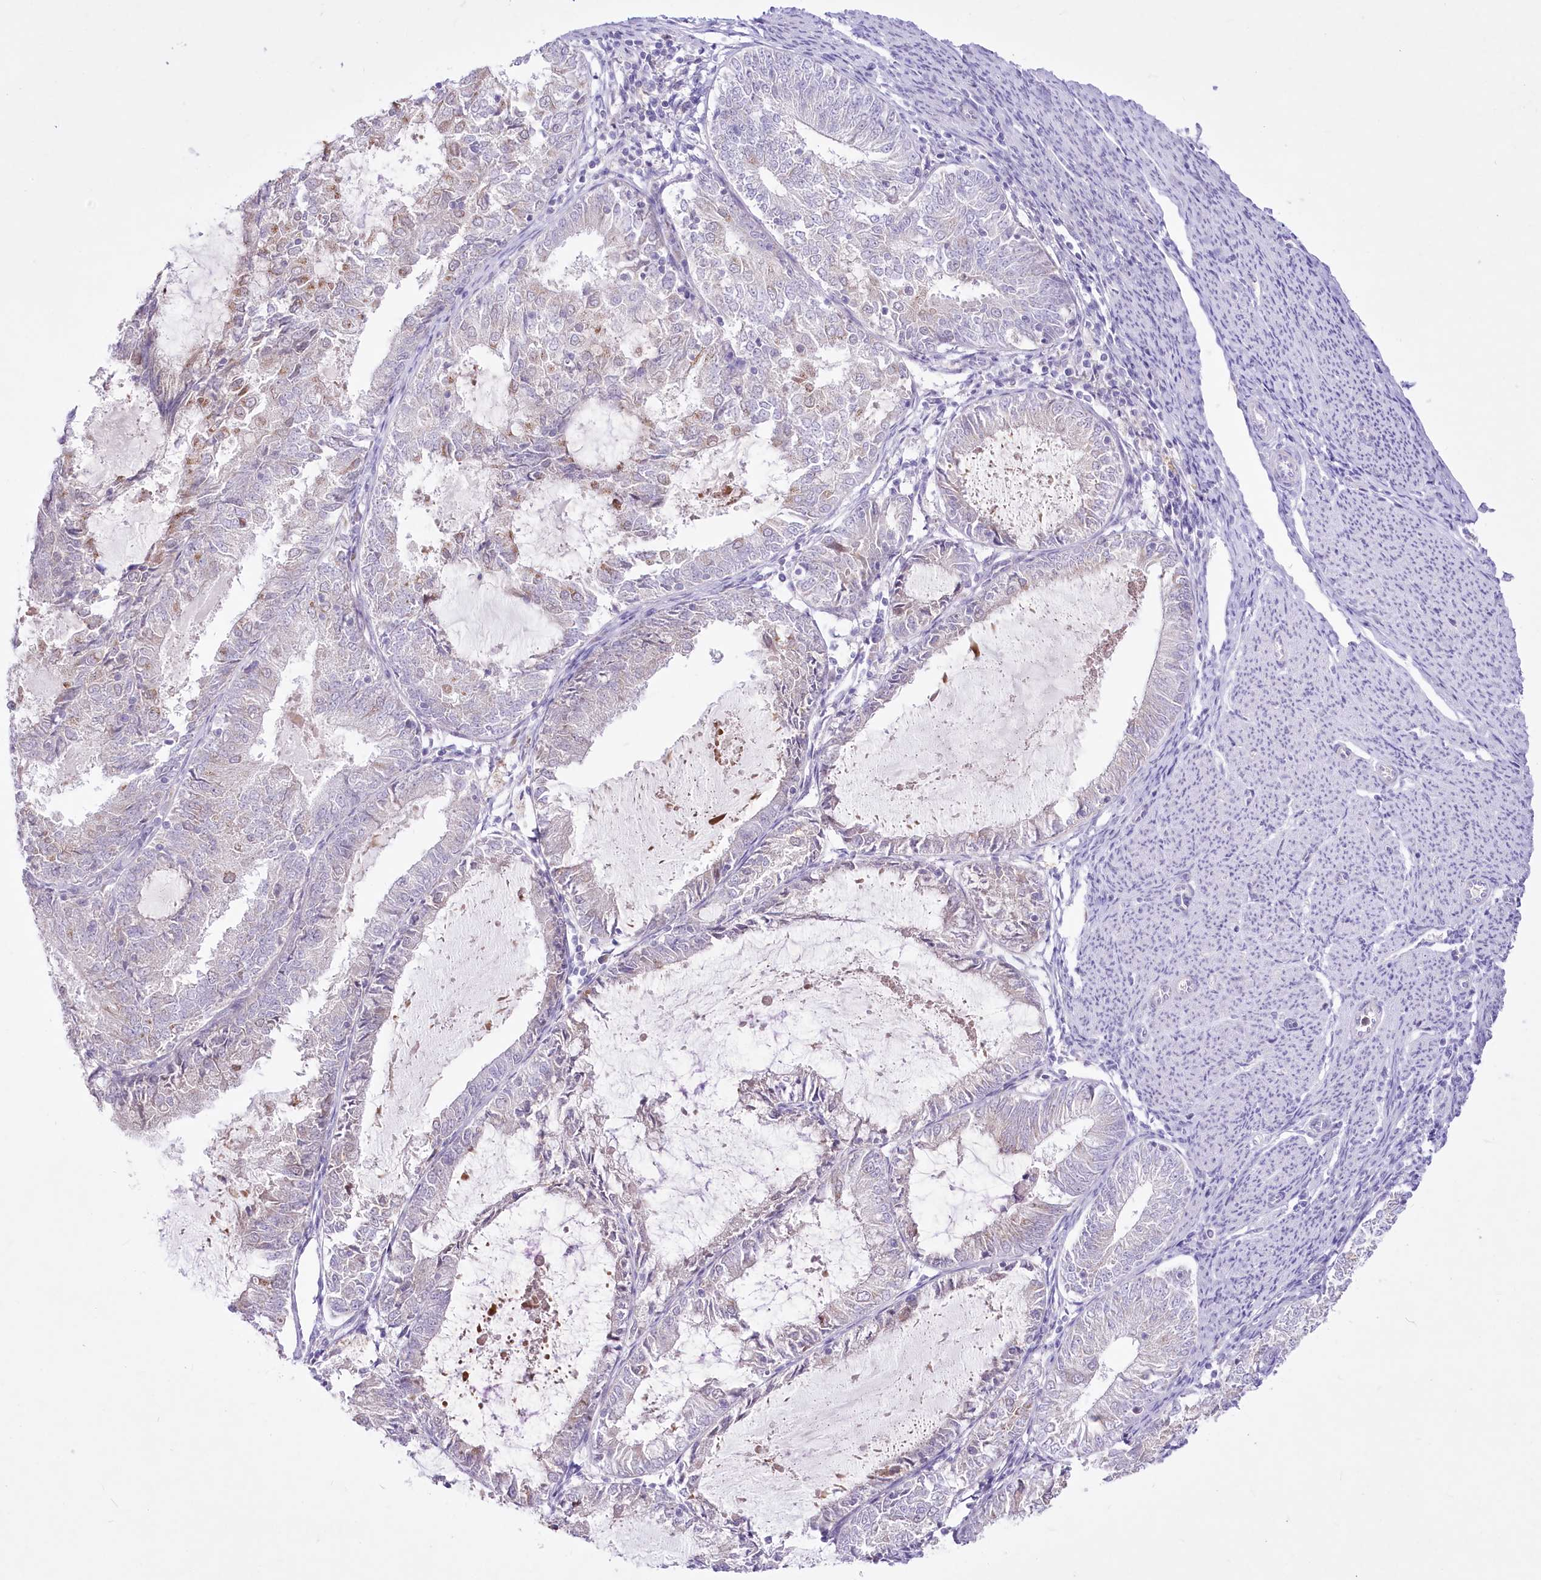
{"staining": {"intensity": "negative", "quantity": "none", "location": "none"}, "tissue": "endometrial cancer", "cell_type": "Tumor cells", "image_type": "cancer", "snomed": [{"axis": "morphology", "description": "Adenocarcinoma, NOS"}, {"axis": "topography", "description": "Endometrium"}], "caption": "DAB (3,3'-diaminobenzidine) immunohistochemical staining of adenocarcinoma (endometrial) exhibits no significant positivity in tumor cells. Brightfield microscopy of IHC stained with DAB (3,3'-diaminobenzidine) (brown) and hematoxylin (blue), captured at high magnification.", "gene": "BEND7", "patient": {"sex": "female", "age": 57}}